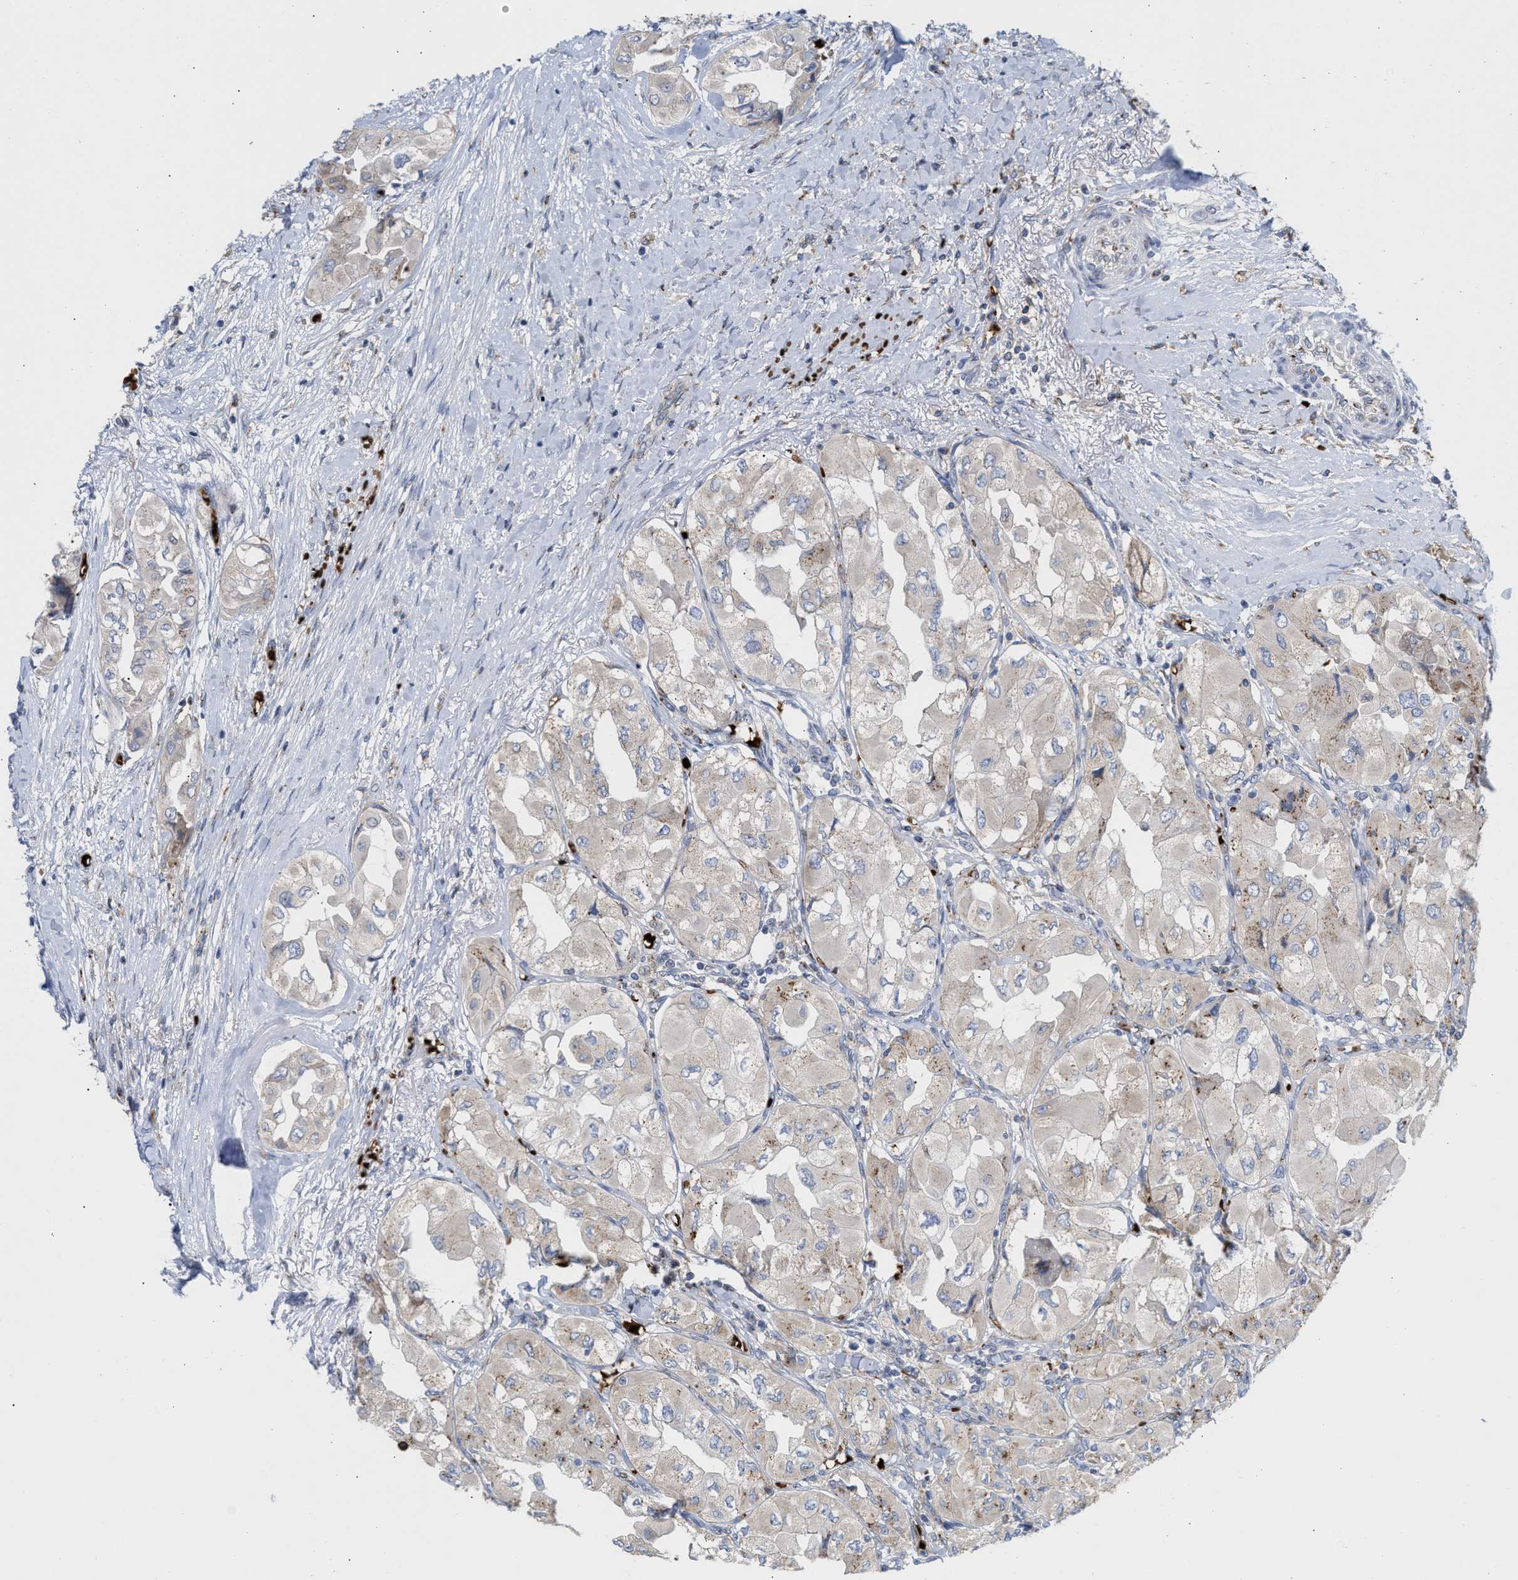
{"staining": {"intensity": "moderate", "quantity": "<25%", "location": "cytoplasmic/membranous"}, "tissue": "thyroid cancer", "cell_type": "Tumor cells", "image_type": "cancer", "snomed": [{"axis": "morphology", "description": "Papillary adenocarcinoma, NOS"}, {"axis": "topography", "description": "Thyroid gland"}], "caption": "A high-resolution micrograph shows immunohistochemistry (IHC) staining of papillary adenocarcinoma (thyroid), which shows moderate cytoplasmic/membranous expression in about <25% of tumor cells.", "gene": "CCL2", "patient": {"sex": "female", "age": 59}}